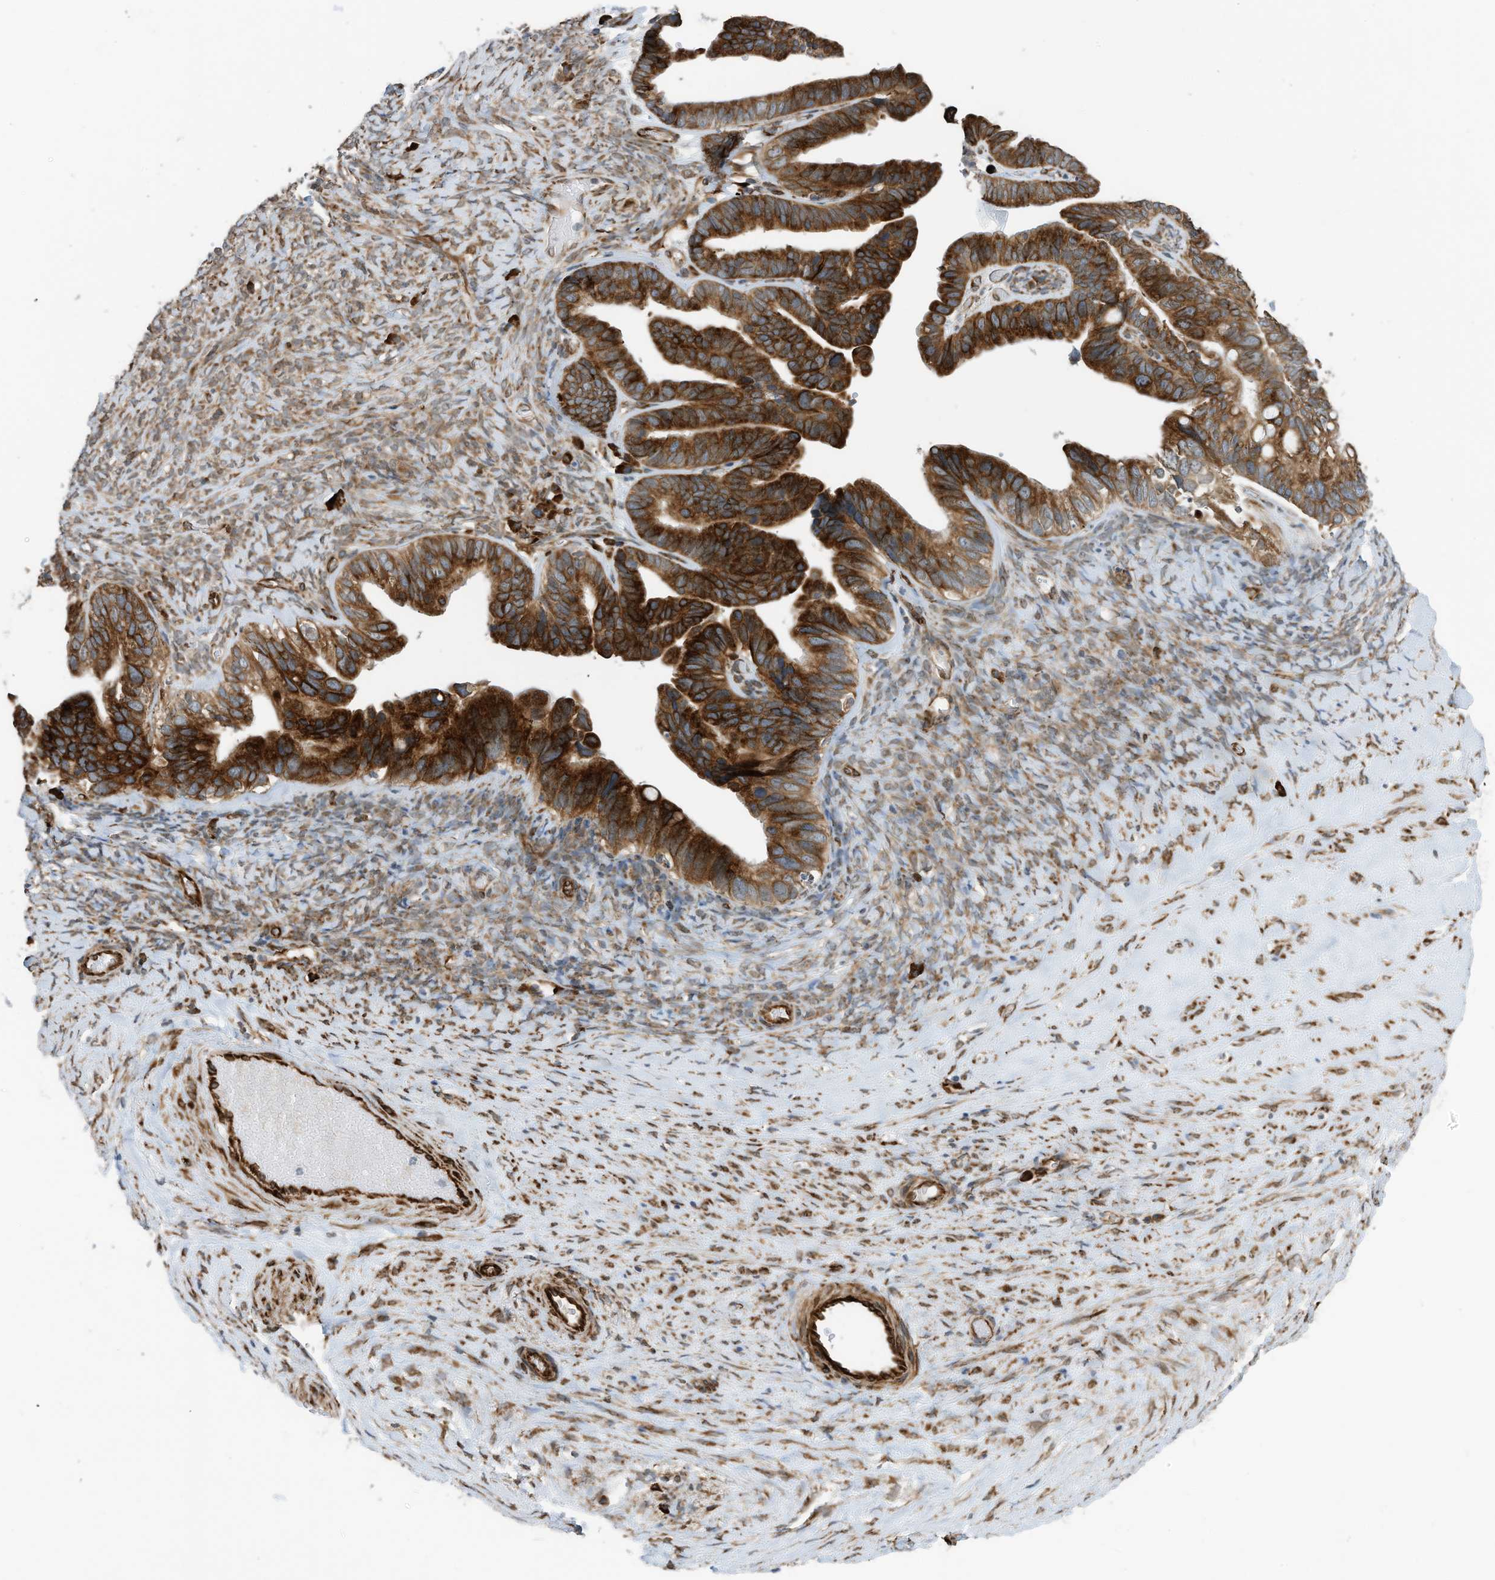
{"staining": {"intensity": "strong", "quantity": ">75%", "location": "cytoplasmic/membranous"}, "tissue": "ovarian cancer", "cell_type": "Tumor cells", "image_type": "cancer", "snomed": [{"axis": "morphology", "description": "Cystadenocarcinoma, serous, NOS"}, {"axis": "topography", "description": "Ovary"}], "caption": "Immunohistochemistry photomicrograph of neoplastic tissue: human serous cystadenocarcinoma (ovarian) stained using IHC exhibits high levels of strong protein expression localized specifically in the cytoplasmic/membranous of tumor cells, appearing as a cytoplasmic/membranous brown color.", "gene": "ZBTB45", "patient": {"sex": "female", "age": 56}}